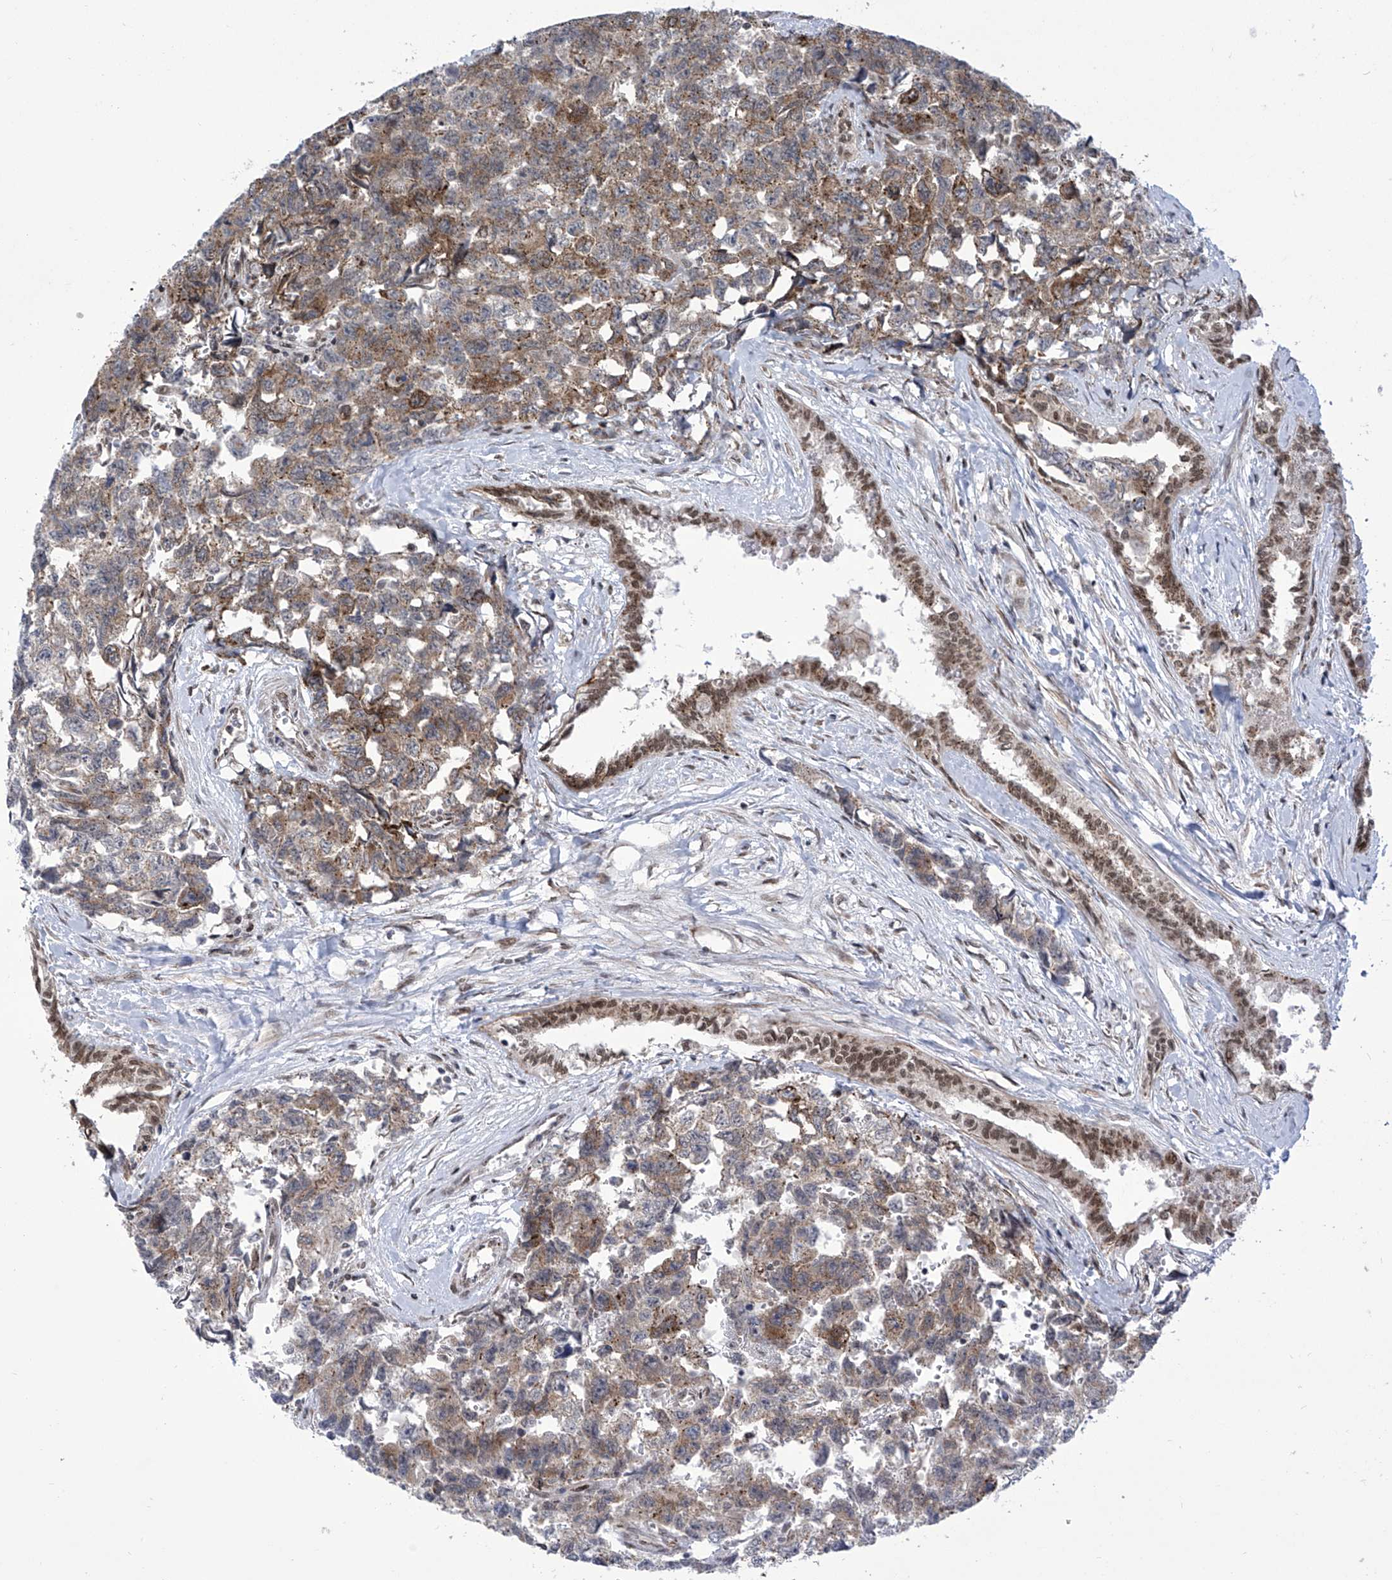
{"staining": {"intensity": "moderate", "quantity": "25%-75%", "location": "cytoplasmic/membranous"}, "tissue": "testis cancer", "cell_type": "Tumor cells", "image_type": "cancer", "snomed": [{"axis": "morphology", "description": "Carcinoma, Embryonal, NOS"}, {"axis": "topography", "description": "Testis"}], "caption": "This photomicrograph shows IHC staining of human testis embryonal carcinoma, with medium moderate cytoplasmic/membranous positivity in approximately 25%-75% of tumor cells.", "gene": "CEP290", "patient": {"sex": "male", "age": 31}}